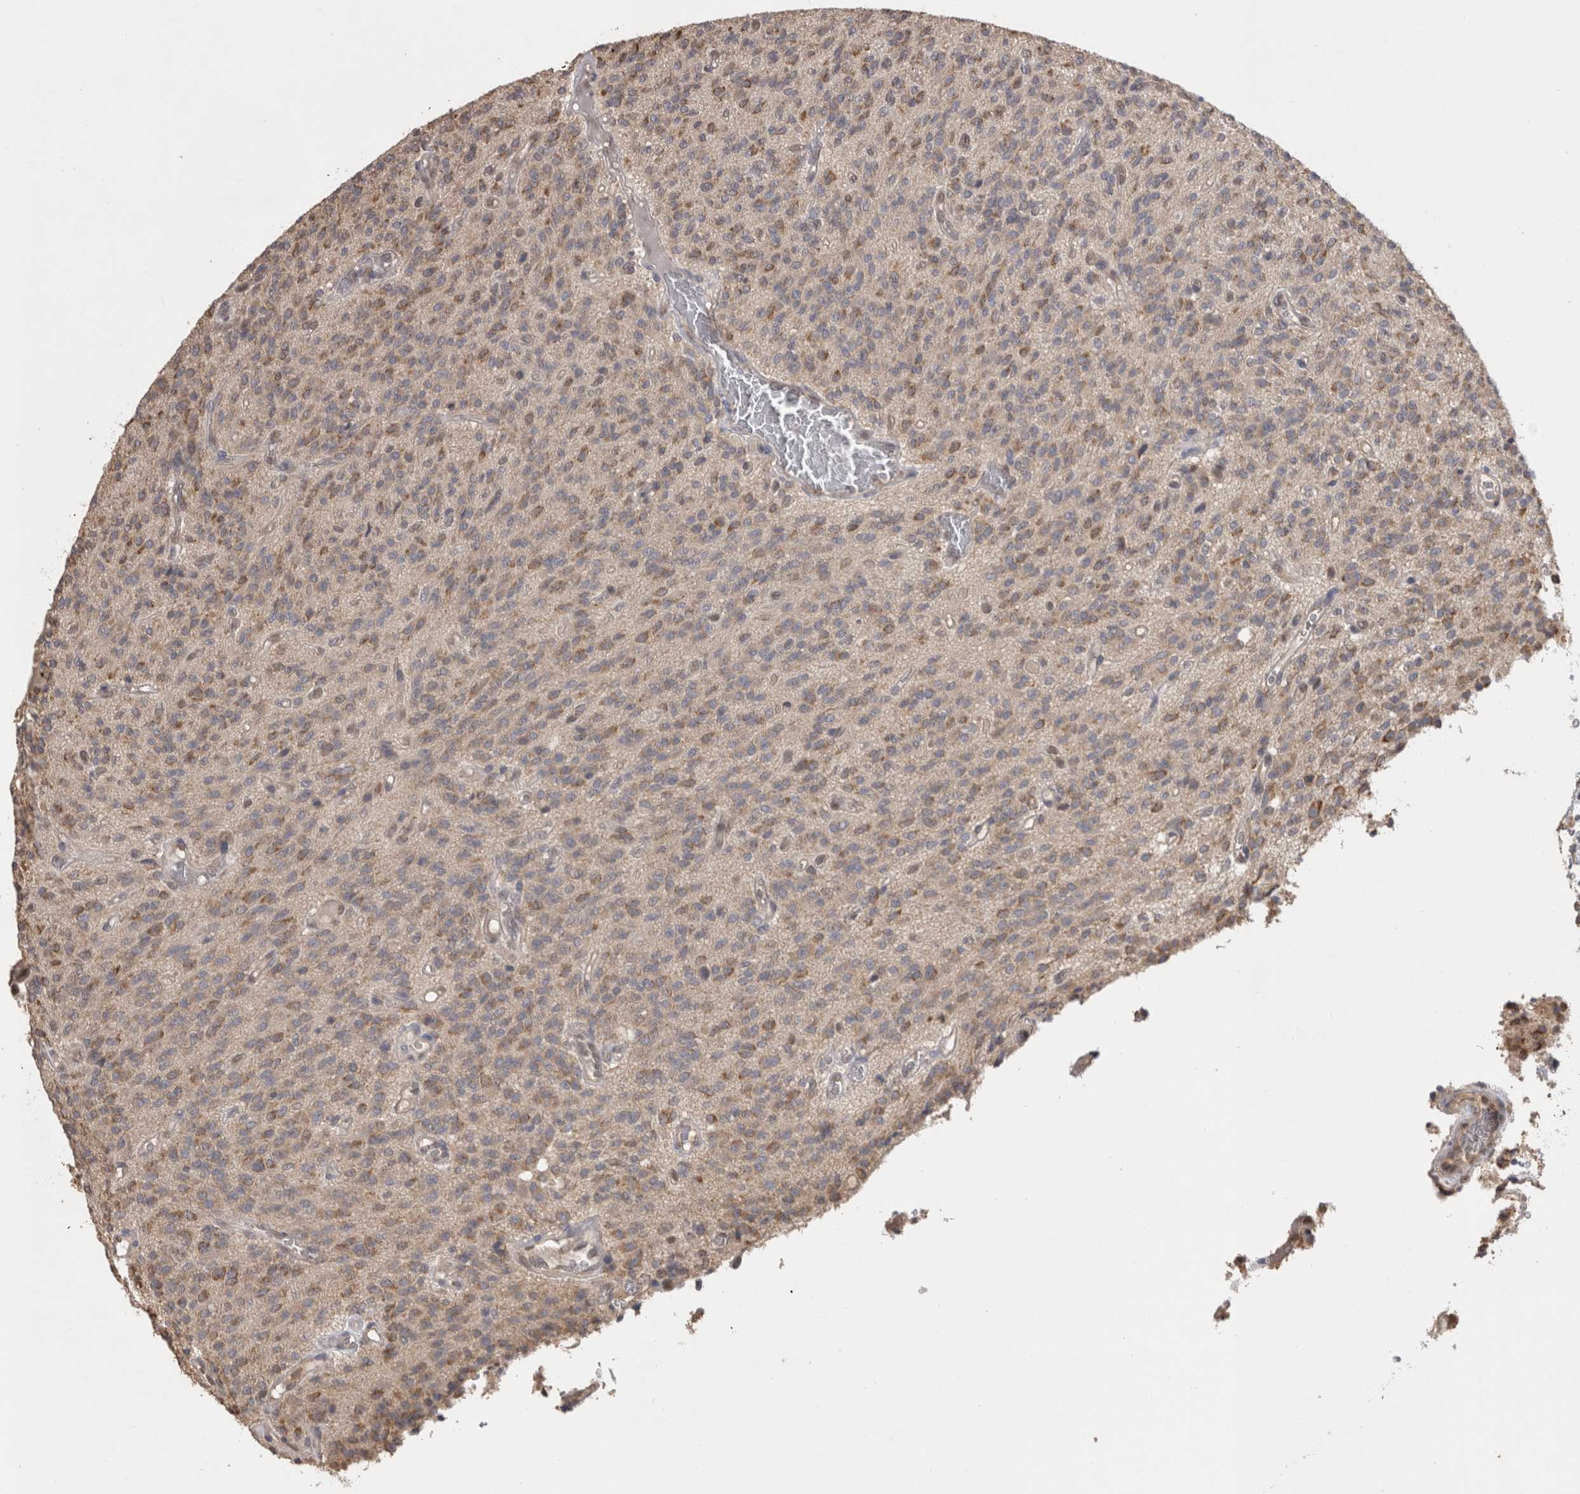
{"staining": {"intensity": "weak", "quantity": "25%-75%", "location": "cytoplasmic/membranous"}, "tissue": "glioma", "cell_type": "Tumor cells", "image_type": "cancer", "snomed": [{"axis": "morphology", "description": "Glioma, malignant, High grade"}, {"axis": "topography", "description": "Brain"}], "caption": "This micrograph reveals immunohistochemistry (IHC) staining of human malignant high-grade glioma, with low weak cytoplasmic/membranous positivity in about 25%-75% of tumor cells.", "gene": "PREP", "patient": {"sex": "male", "age": 34}}